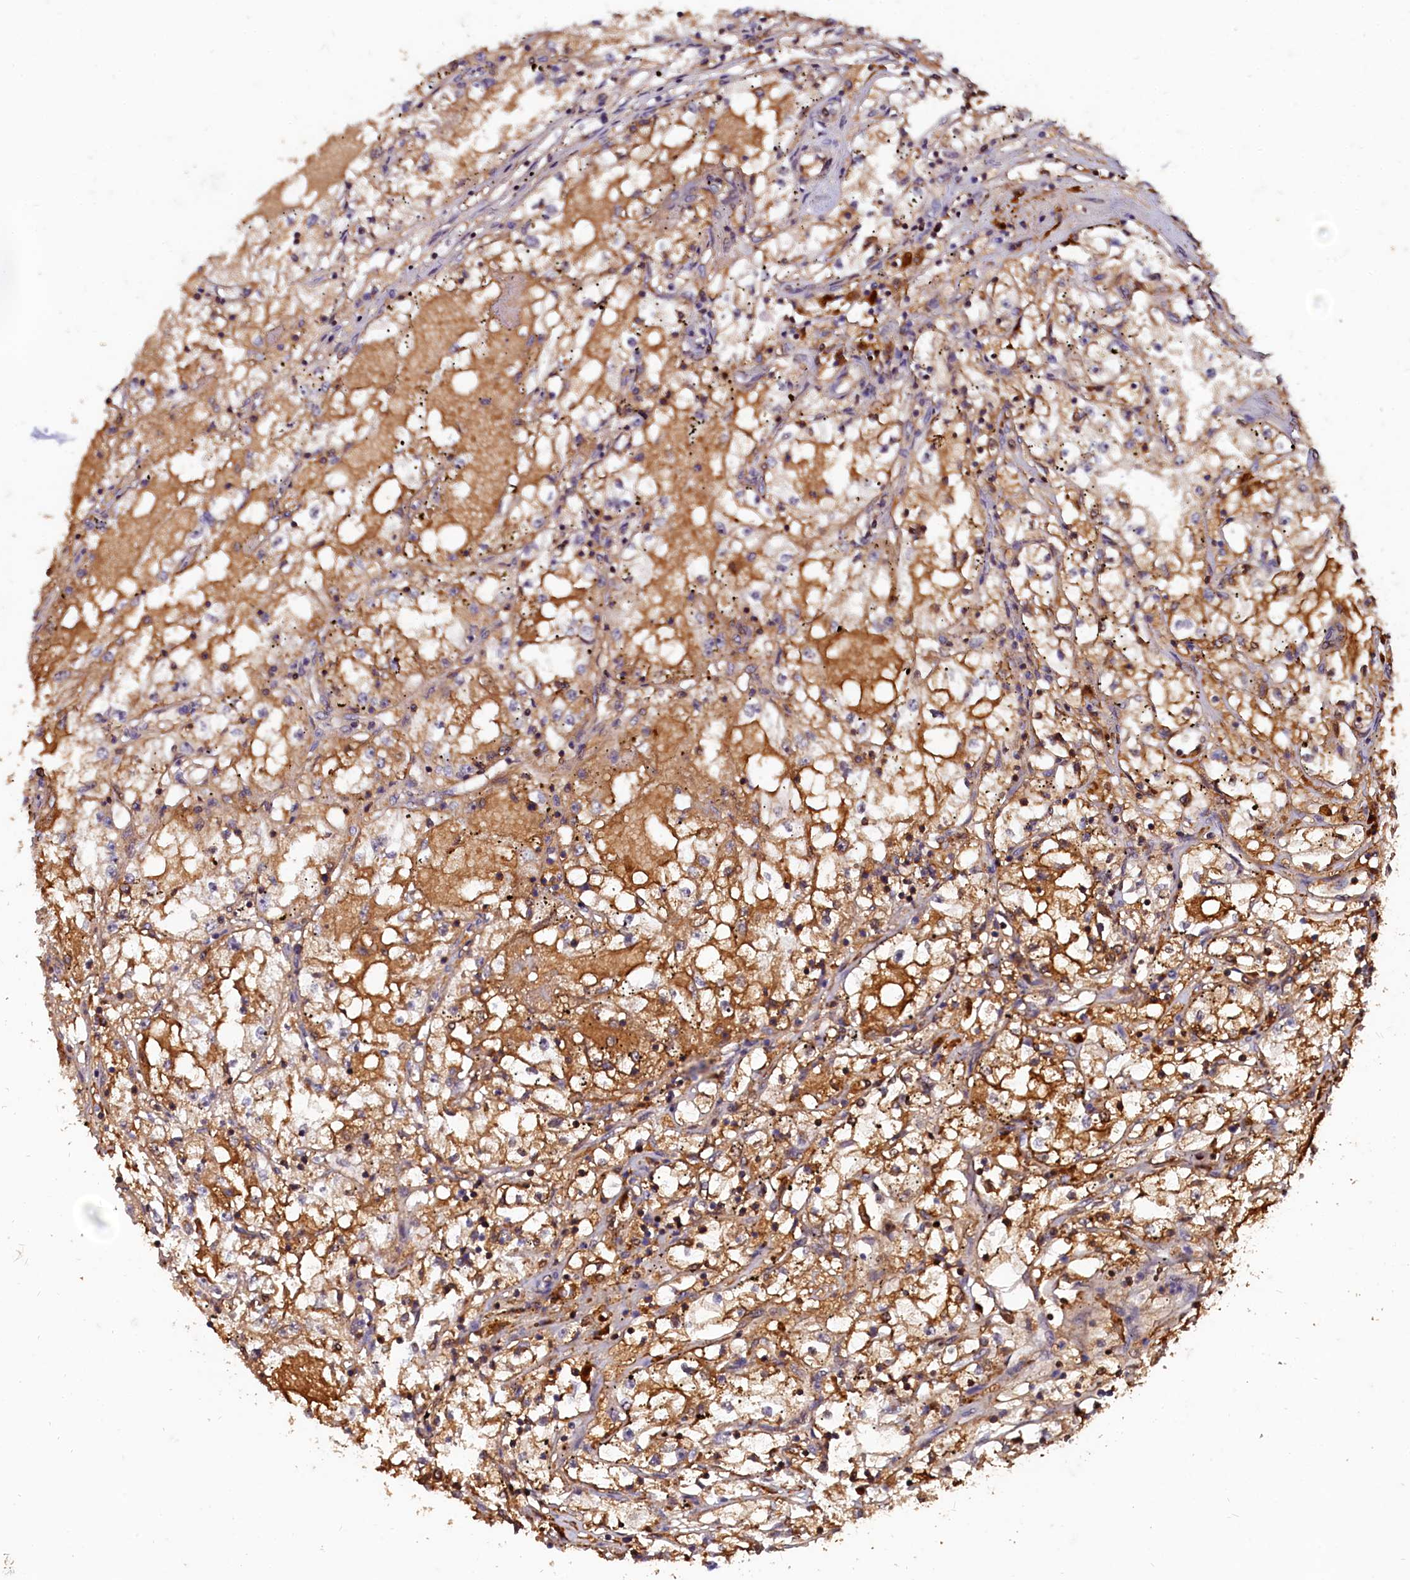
{"staining": {"intensity": "moderate", "quantity": ">75%", "location": "cytoplasmic/membranous"}, "tissue": "renal cancer", "cell_type": "Tumor cells", "image_type": "cancer", "snomed": [{"axis": "morphology", "description": "Adenocarcinoma, NOS"}, {"axis": "topography", "description": "Kidney"}], "caption": "Approximately >75% of tumor cells in renal cancer reveal moderate cytoplasmic/membranous protein positivity as visualized by brown immunohistochemical staining.", "gene": "CSTPP1", "patient": {"sex": "male", "age": 56}}